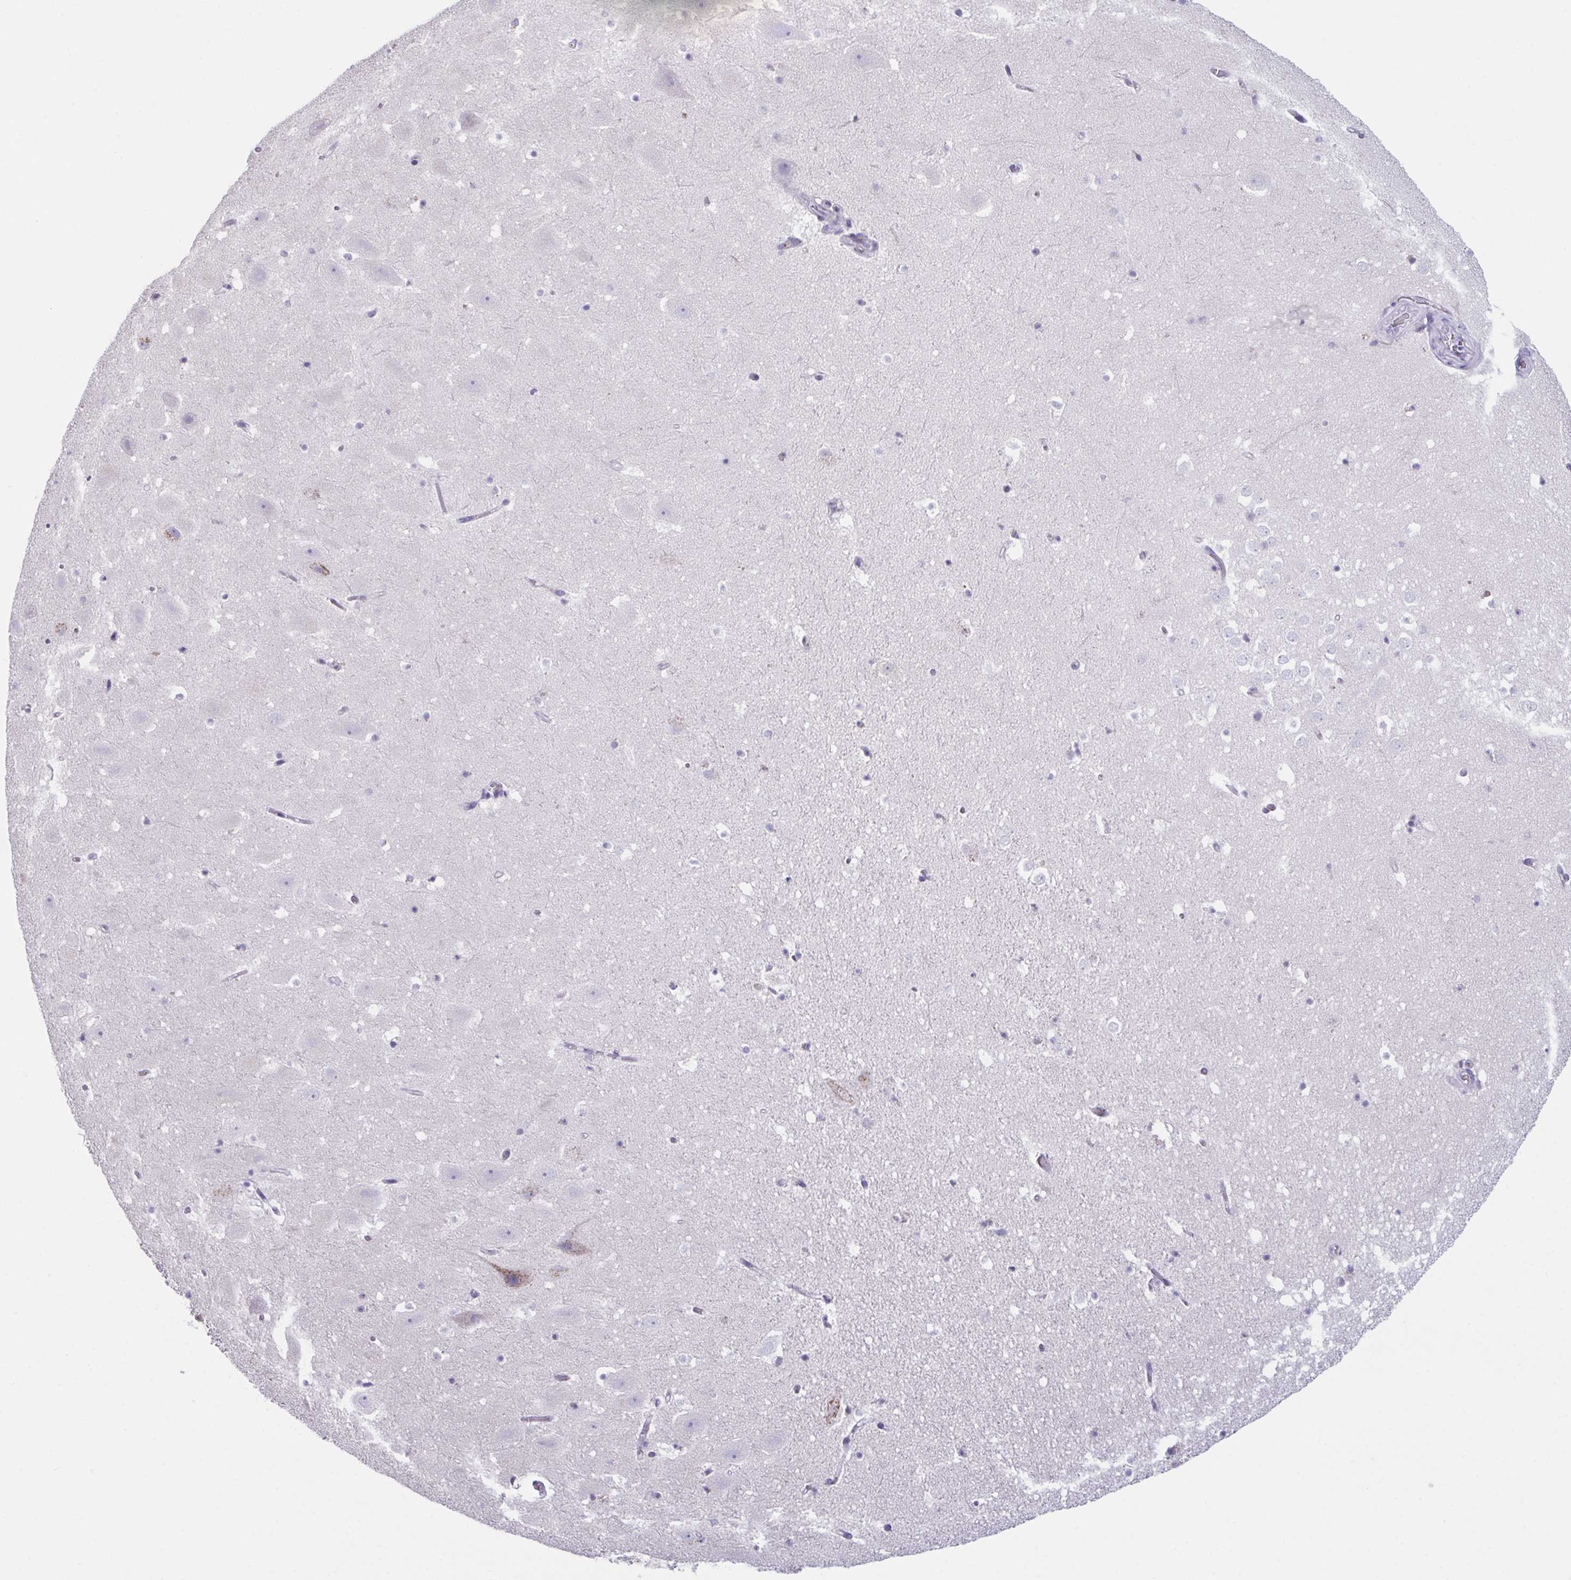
{"staining": {"intensity": "negative", "quantity": "none", "location": "none"}, "tissue": "hippocampus", "cell_type": "Glial cells", "image_type": "normal", "snomed": [{"axis": "morphology", "description": "Normal tissue, NOS"}, {"axis": "topography", "description": "Hippocampus"}], "caption": "An immunohistochemistry (IHC) image of benign hippocampus is shown. There is no staining in glial cells of hippocampus. The staining was performed using DAB (3,3'-diaminobenzidine) to visualize the protein expression in brown, while the nuclei were stained in blue with hematoxylin (Magnification: 20x).", "gene": "SCLY", "patient": {"sex": "female", "age": 42}}